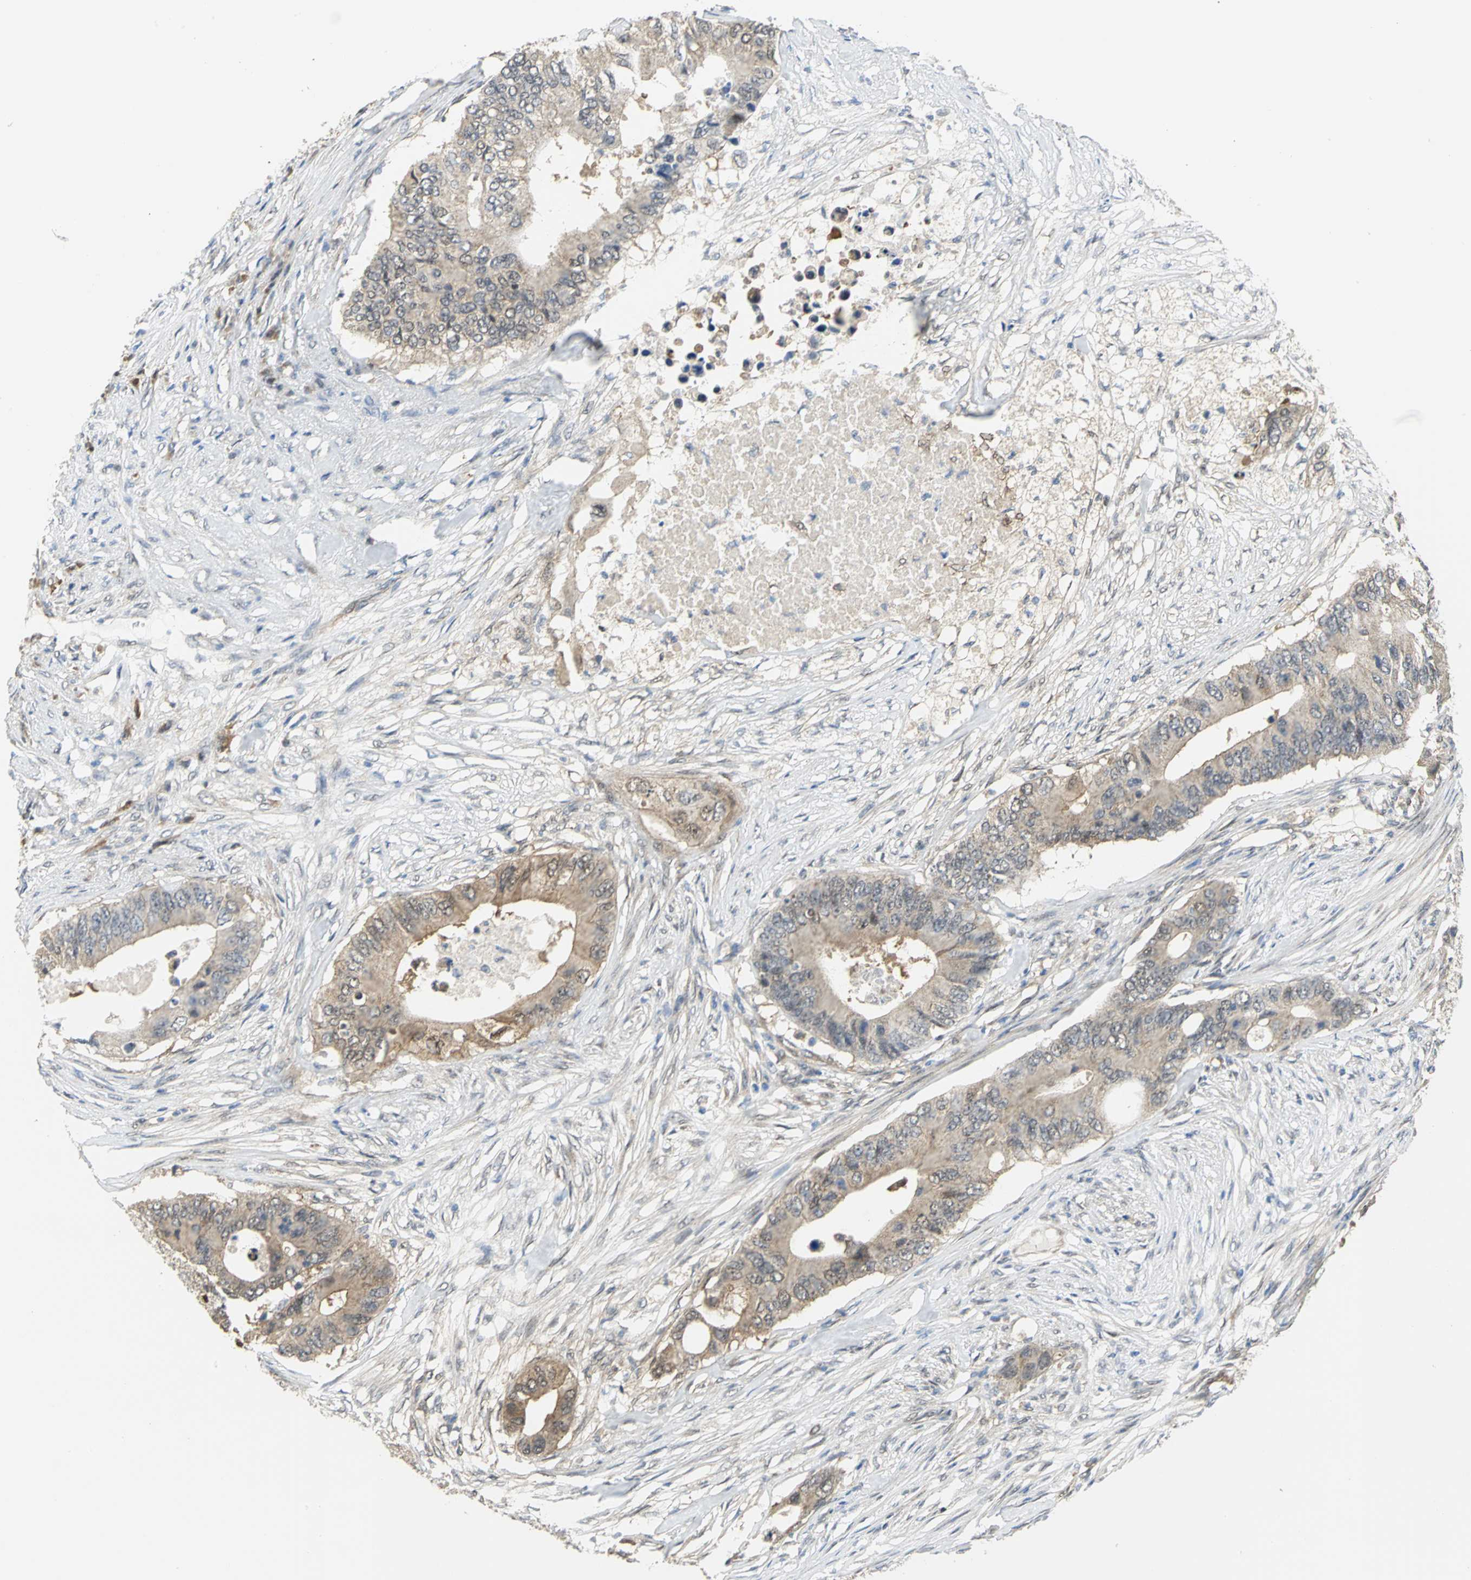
{"staining": {"intensity": "weak", "quantity": "25%-75%", "location": "cytoplasmic/membranous"}, "tissue": "colorectal cancer", "cell_type": "Tumor cells", "image_type": "cancer", "snomed": [{"axis": "morphology", "description": "Adenocarcinoma, NOS"}, {"axis": "topography", "description": "Colon"}], "caption": "This image shows IHC staining of adenocarcinoma (colorectal), with low weak cytoplasmic/membranous positivity in approximately 25%-75% of tumor cells.", "gene": "PGM3", "patient": {"sex": "male", "age": 71}}